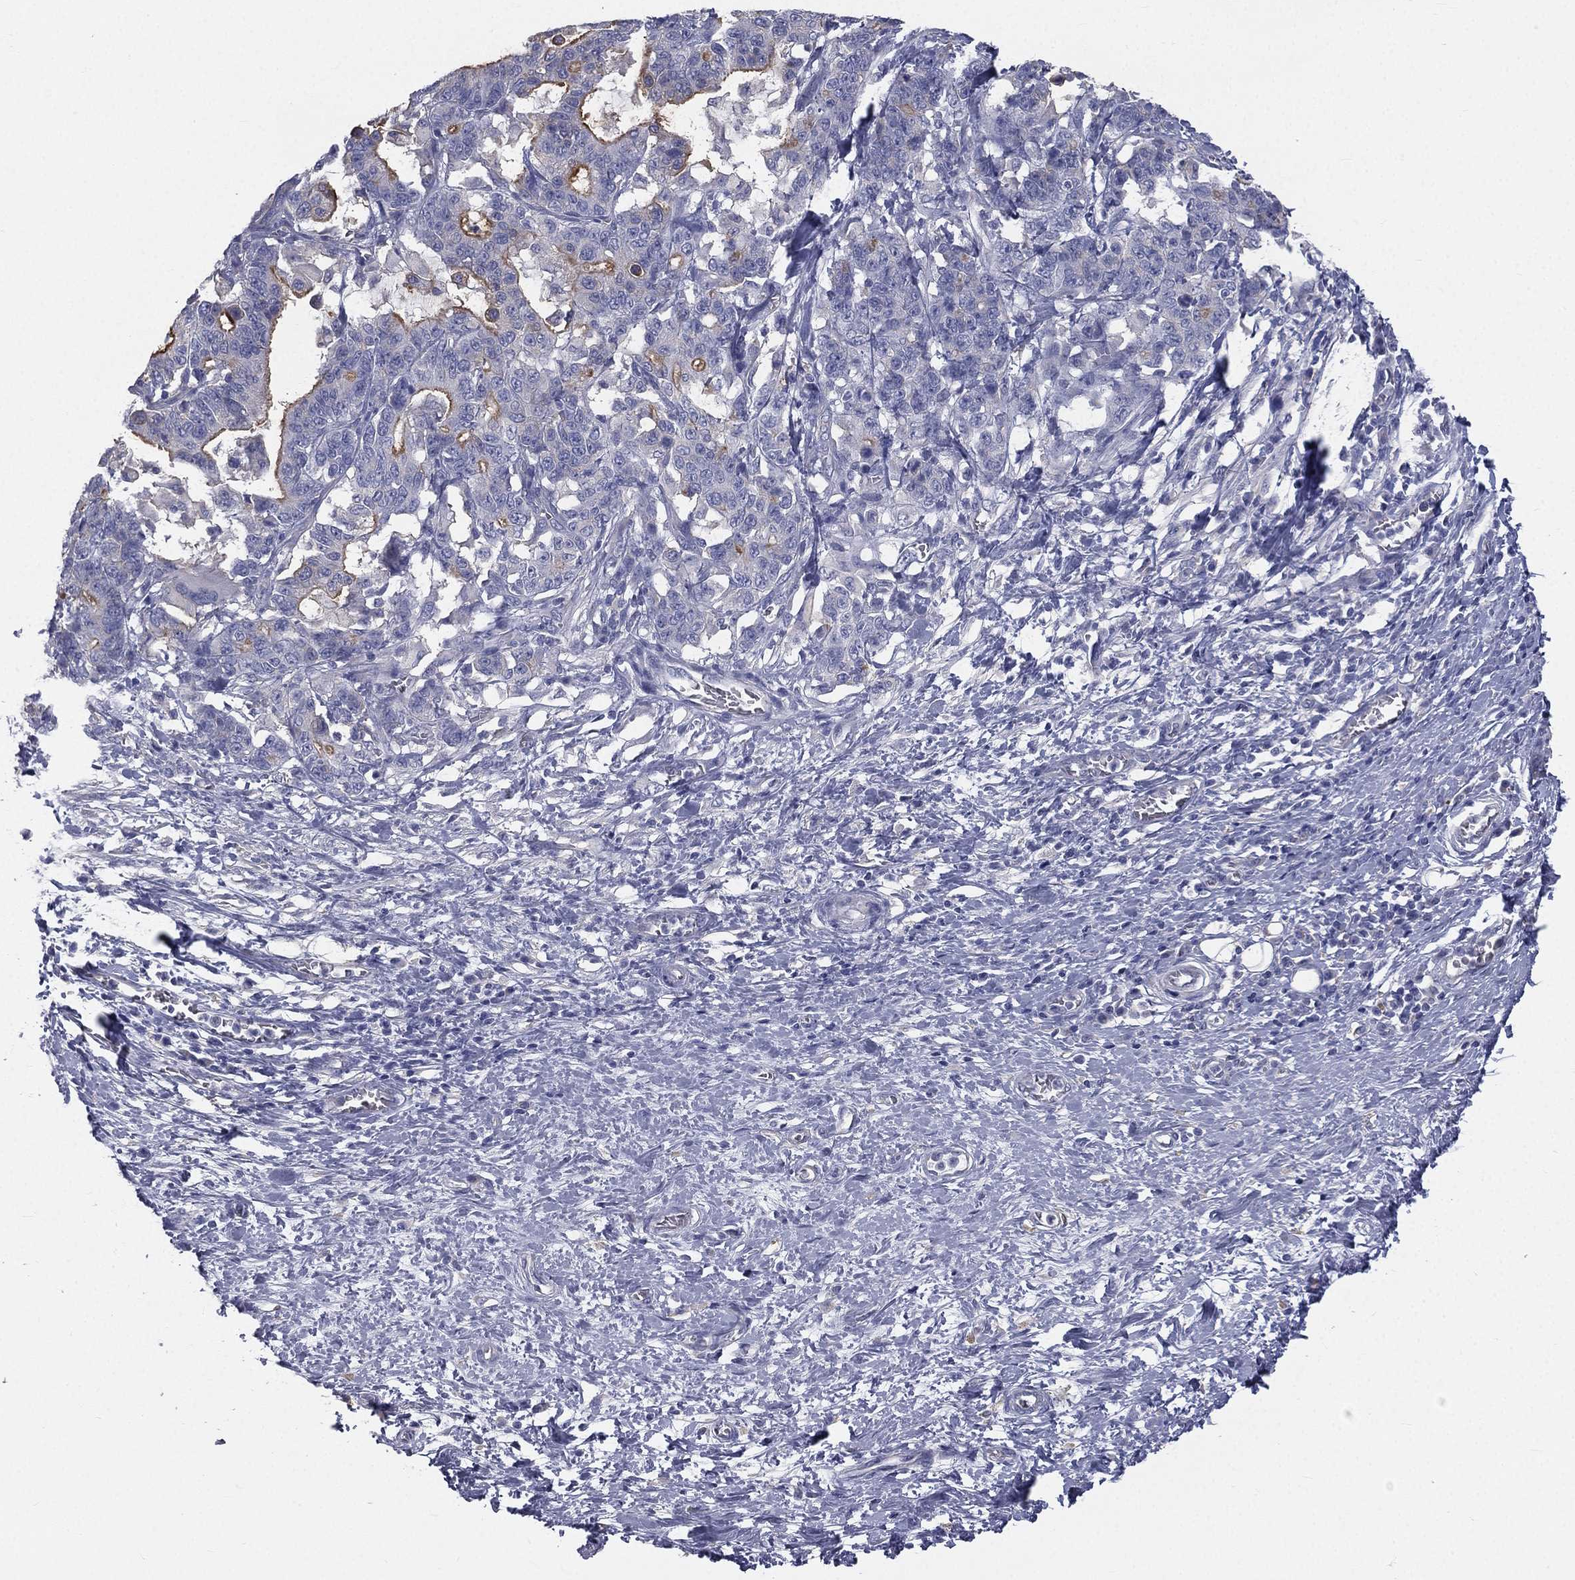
{"staining": {"intensity": "moderate", "quantity": "<25%", "location": "cytoplasmic/membranous"}, "tissue": "stomach cancer", "cell_type": "Tumor cells", "image_type": "cancer", "snomed": [{"axis": "morphology", "description": "Normal tissue, NOS"}, {"axis": "morphology", "description": "Adenocarcinoma, NOS"}, {"axis": "topography", "description": "Stomach"}], "caption": "The immunohistochemical stain highlights moderate cytoplasmic/membranous positivity in tumor cells of stomach cancer (adenocarcinoma) tissue. Immunohistochemistry (ihc) stains the protein in brown and the nuclei are stained blue.", "gene": "MUC13", "patient": {"sex": "female", "age": 64}}